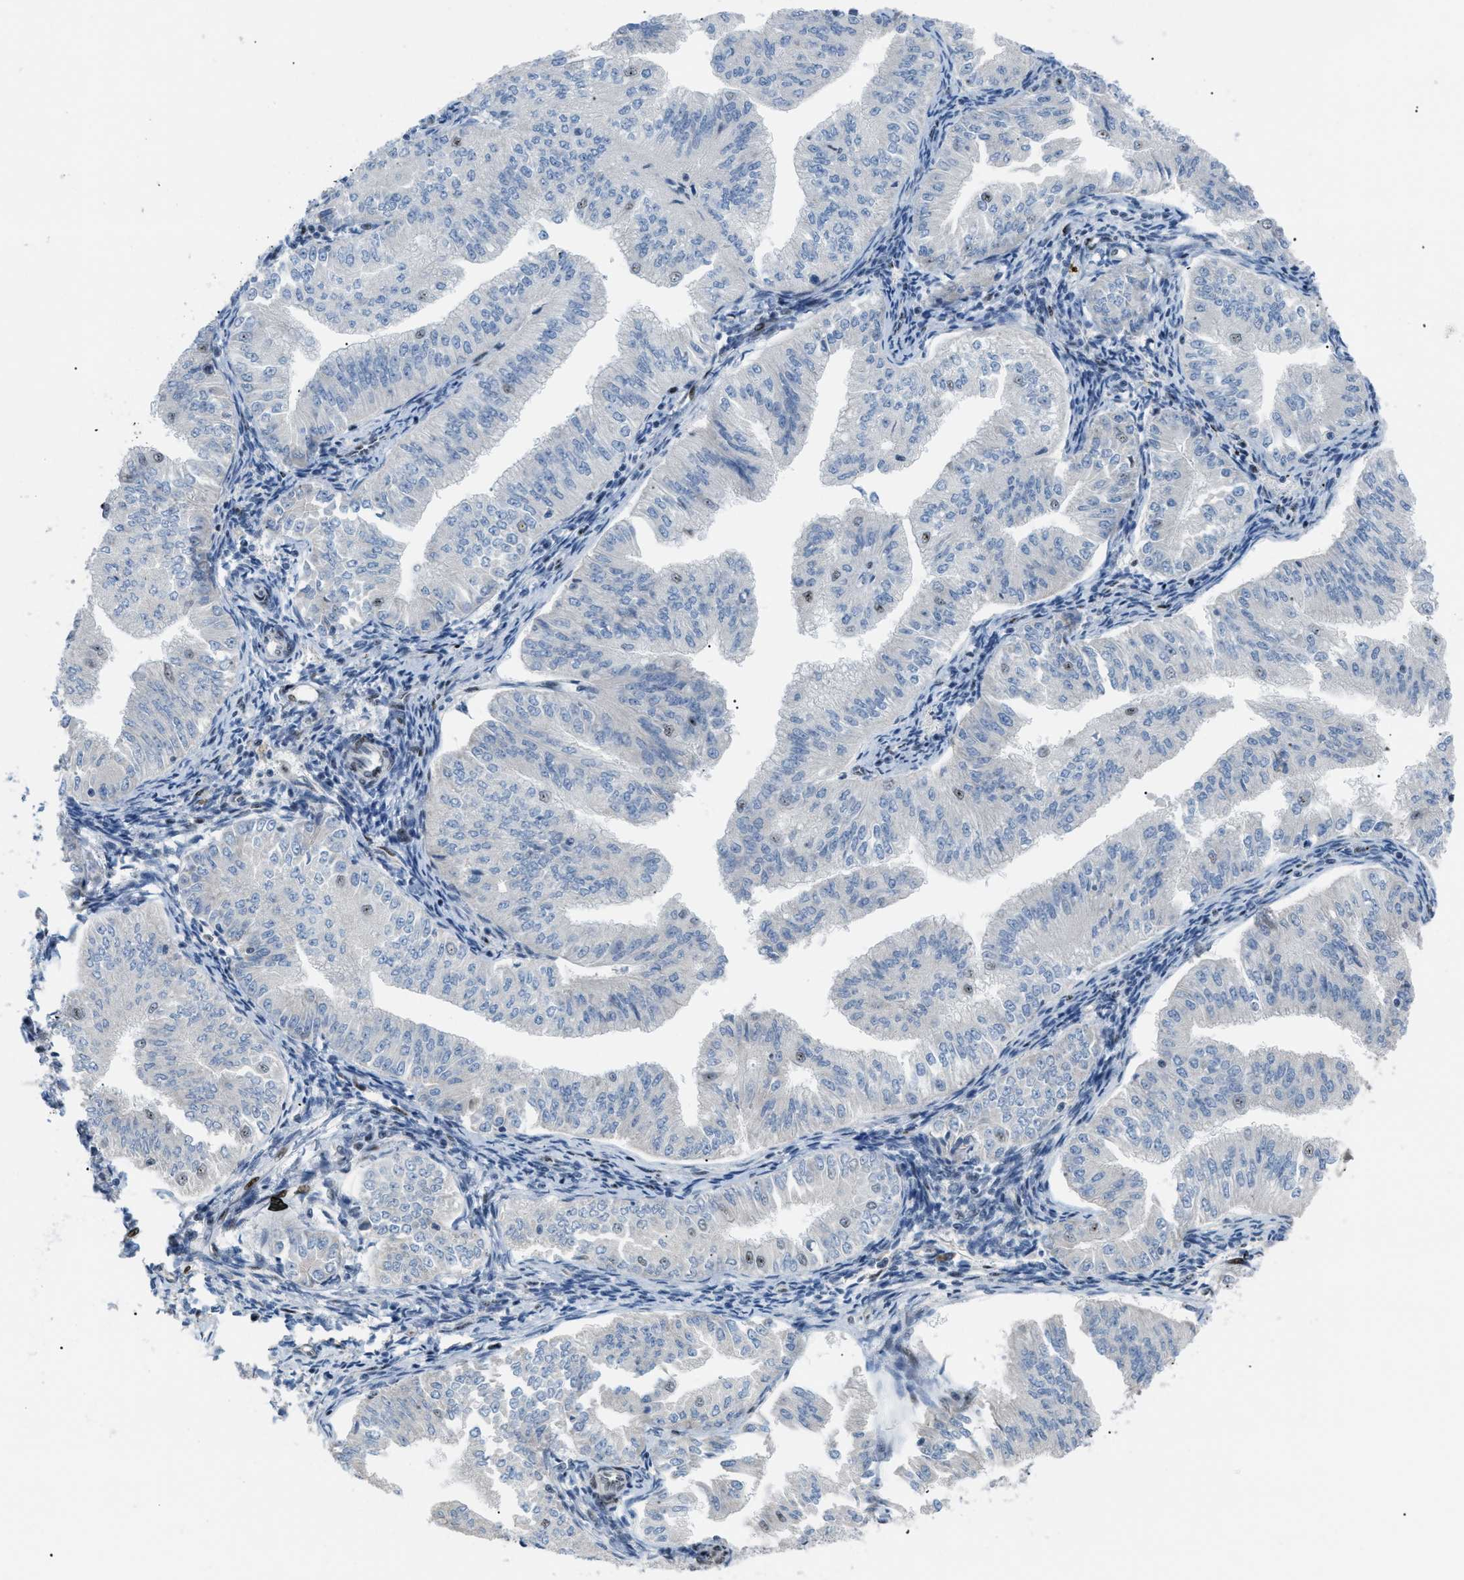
{"staining": {"intensity": "weak", "quantity": "<25%", "location": "nuclear"}, "tissue": "endometrial cancer", "cell_type": "Tumor cells", "image_type": "cancer", "snomed": [{"axis": "morphology", "description": "Normal tissue, NOS"}, {"axis": "morphology", "description": "Adenocarcinoma, NOS"}, {"axis": "topography", "description": "Endometrium"}], "caption": "Human adenocarcinoma (endometrial) stained for a protein using IHC exhibits no staining in tumor cells.", "gene": "CDR2", "patient": {"sex": "female", "age": 53}}